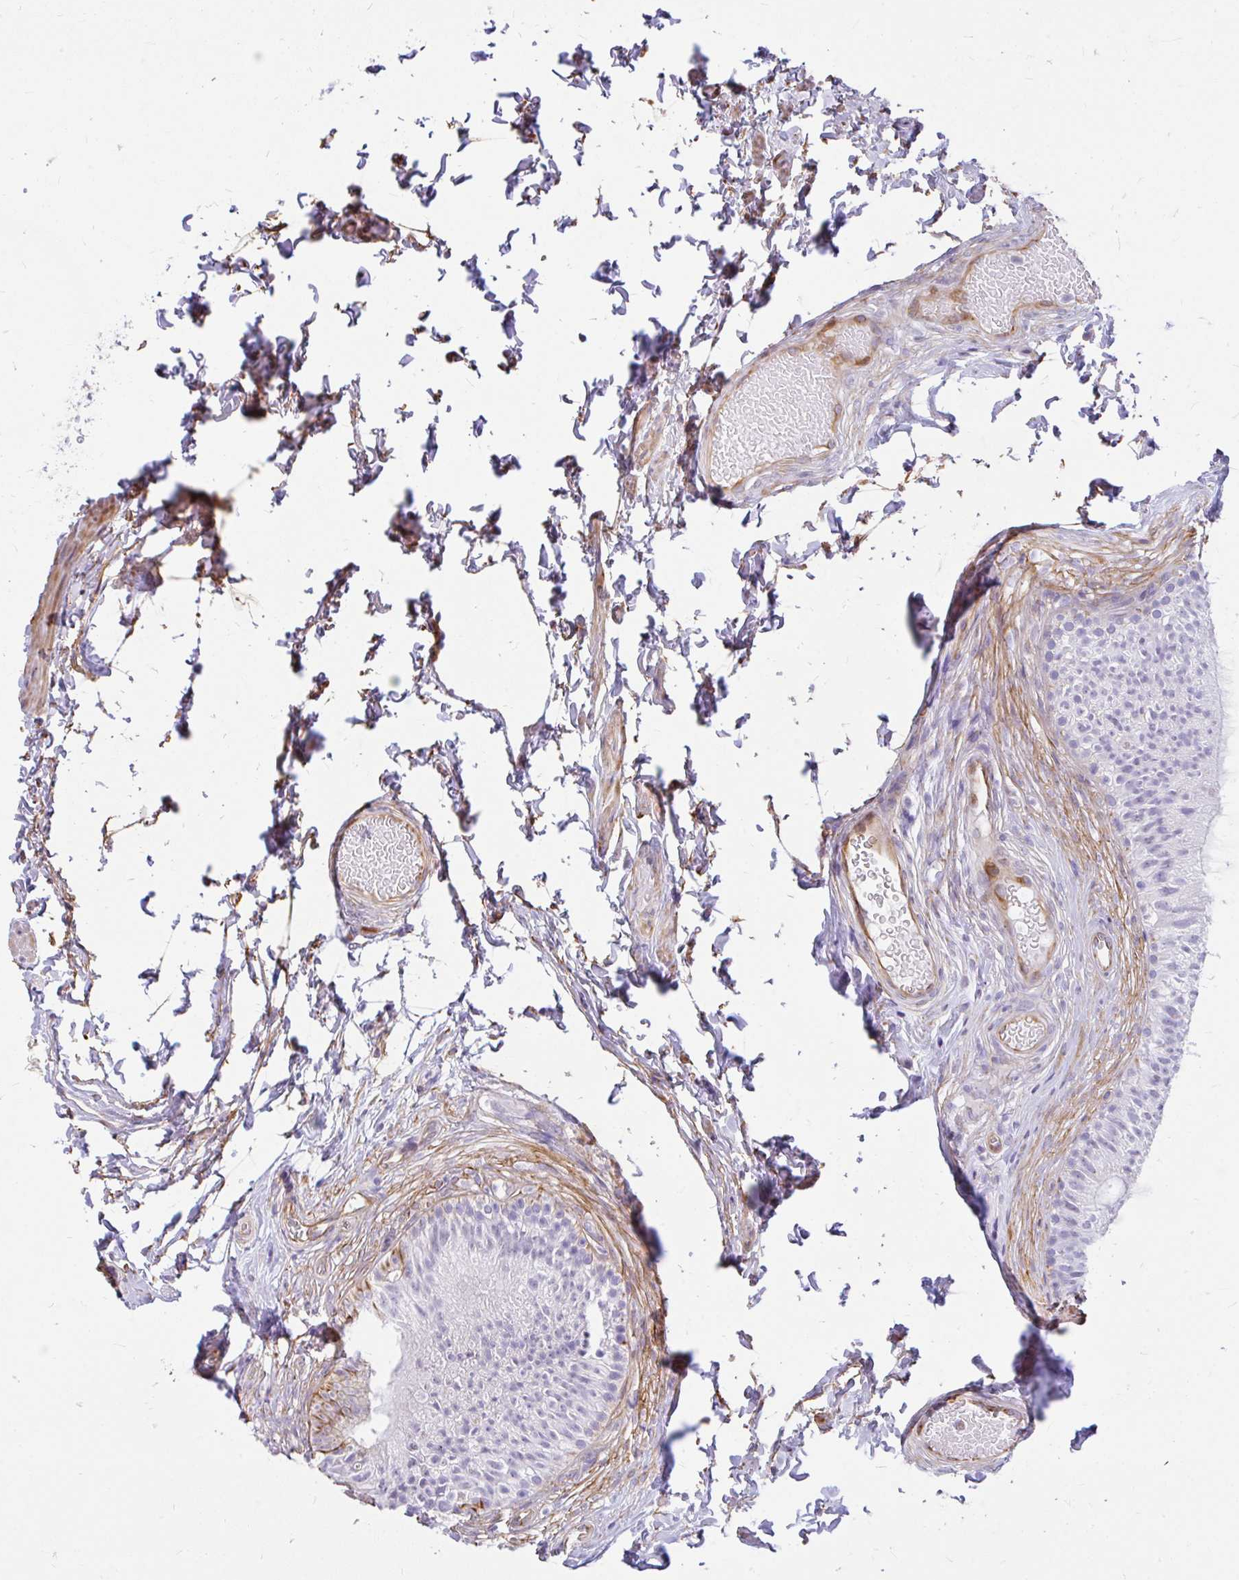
{"staining": {"intensity": "negative", "quantity": "none", "location": "none"}, "tissue": "epididymis", "cell_type": "Glandular cells", "image_type": "normal", "snomed": [{"axis": "morphology", "description": "Normal tissue, NOS"}, {"axis": "topography", "description": "Epididymis, spermatic cord, NOS"}, {"axis": "topography", "description": "Epididymis"}, {"axis": "topography", "description": "Peripheral nerve tissue"}], "caption": "The photomicrograph displays no significant expression in glandular cells of epididymis.", "gene": "FAM83C", "patient": {"sex": "male", "age": 29}}